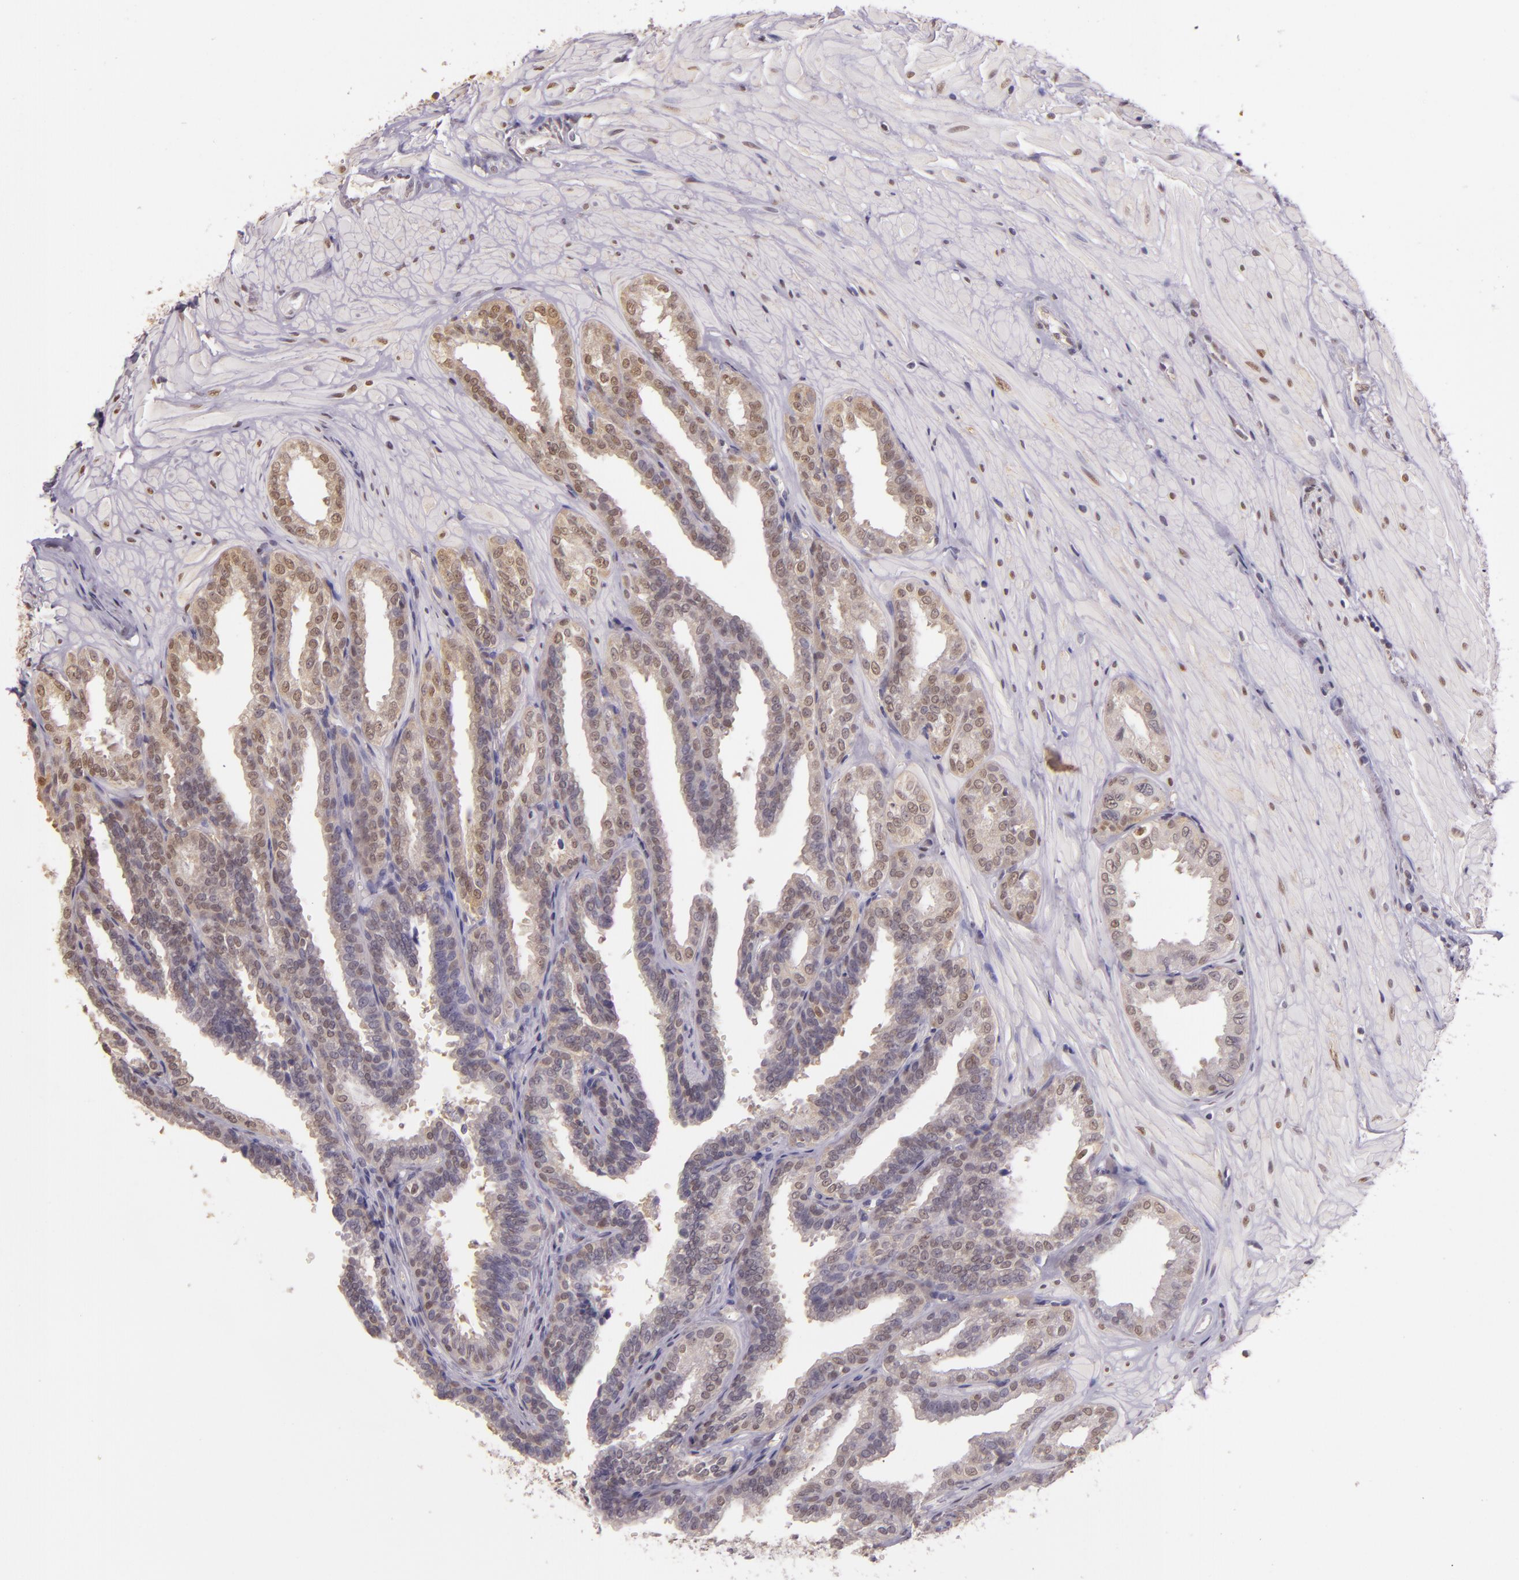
{"staining": {"intensity": "moderate", "quantity": "25%-75%", "location": "cytoplasmic/membranous,nuclear"}, "tissue": "seminal vesicle", "cell_type": "Glandular cells", "image_type": "normal", "snomed": [{"axis": "morphology", "description": "Normal tissue, NOS"}, {"axis": "topography", "description": "Seminal veicle"}], "caption": "IHC histopathology image of benign seminal vesicle: human seminal vesicle stained using IHC reveals medium levels of moderate protein expression localized specifically in the cytoplasmic/membranous,nuclear of glandular cells, appearing as a cytoplasmic/membranous,nuclear brown color.", "gene": "HSPA8", "patient": {"sex": "male", "age": 26}}